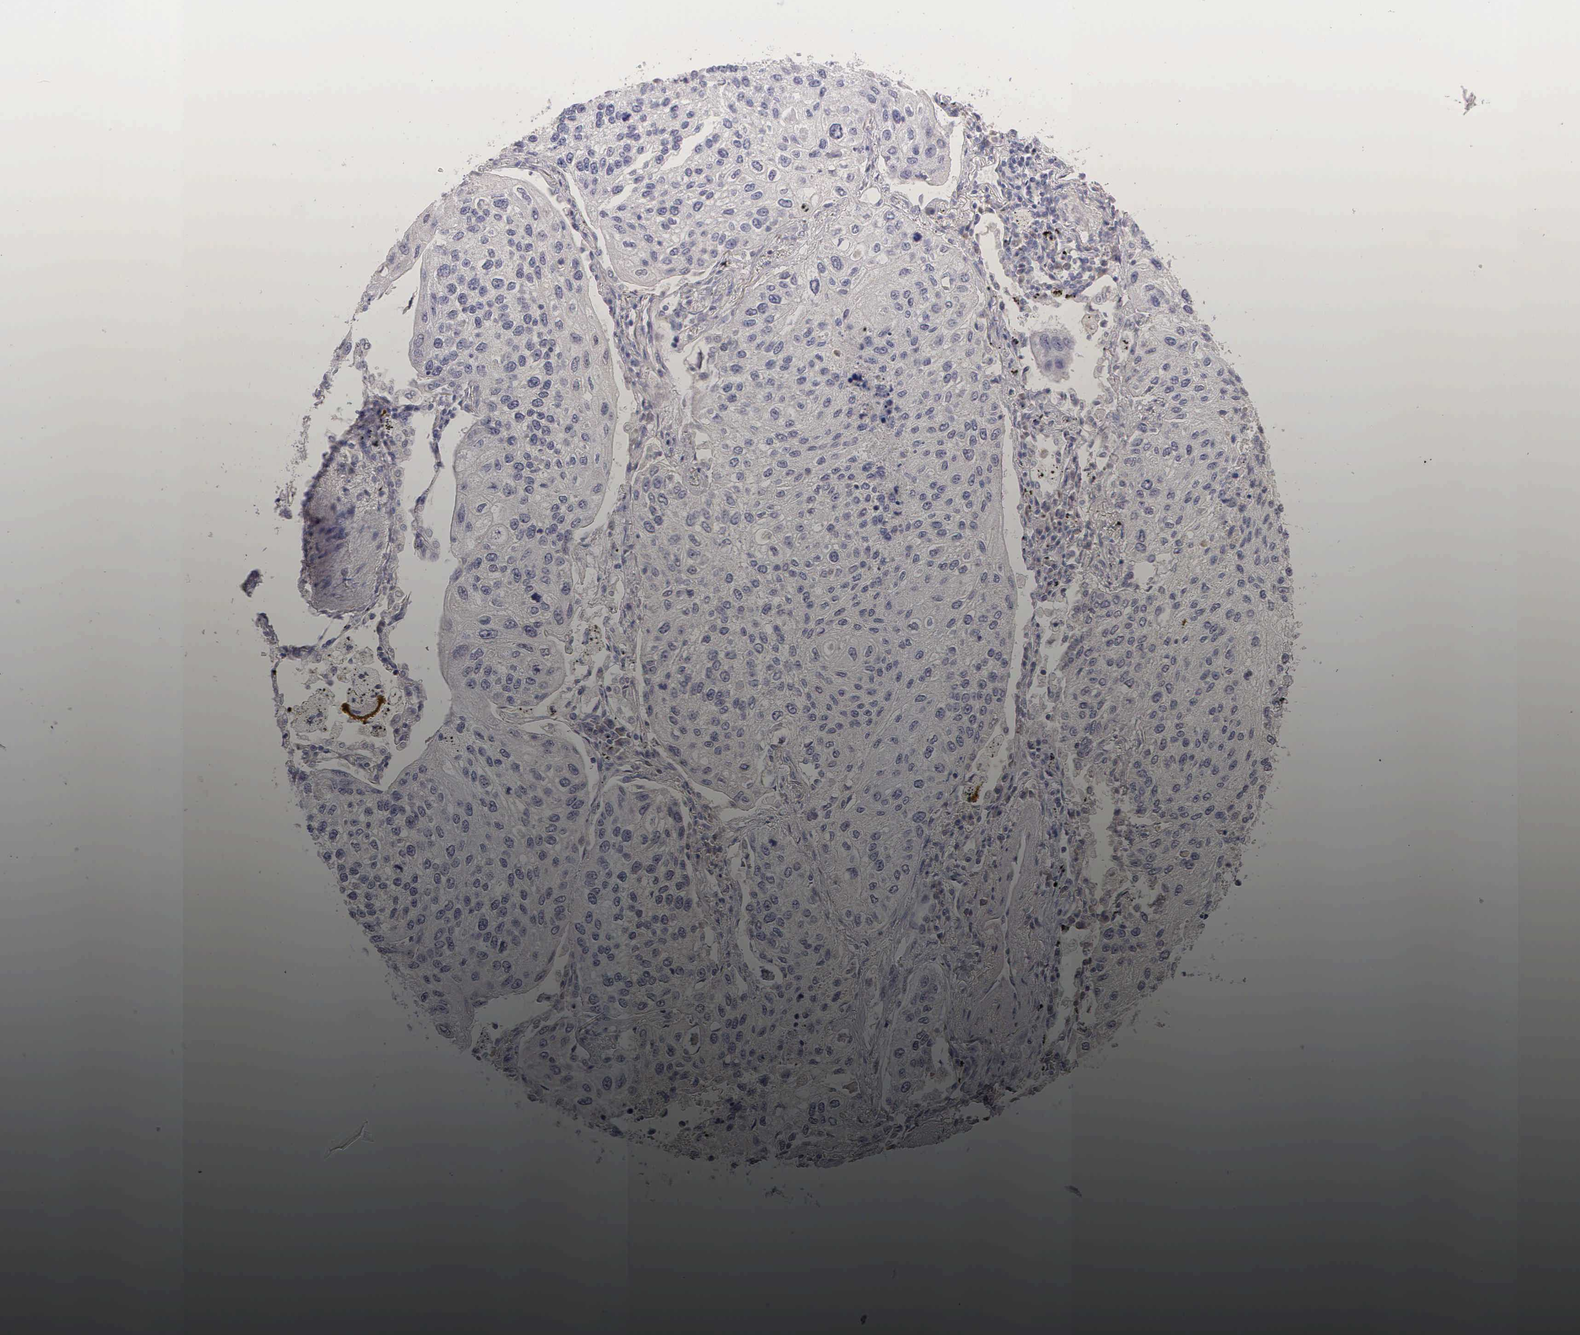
{"staining": {"intensity": "negative", "quantity": "none", "location": "none"}, "tissue": "lung cancer", "cell_type": "Tumor cells", "image_type": "cancer", "snomed": [{"axis": "morphology", "description": "Squamous cell carcinoma, NOS"}, {"axis": "topography", "description": "Lung"}], "caption": "There is no significant expression in tumor cells of lung squamous cell carcinoma.", "gene": "ESR1", "patient": {"sex": "male", "age": 75}}